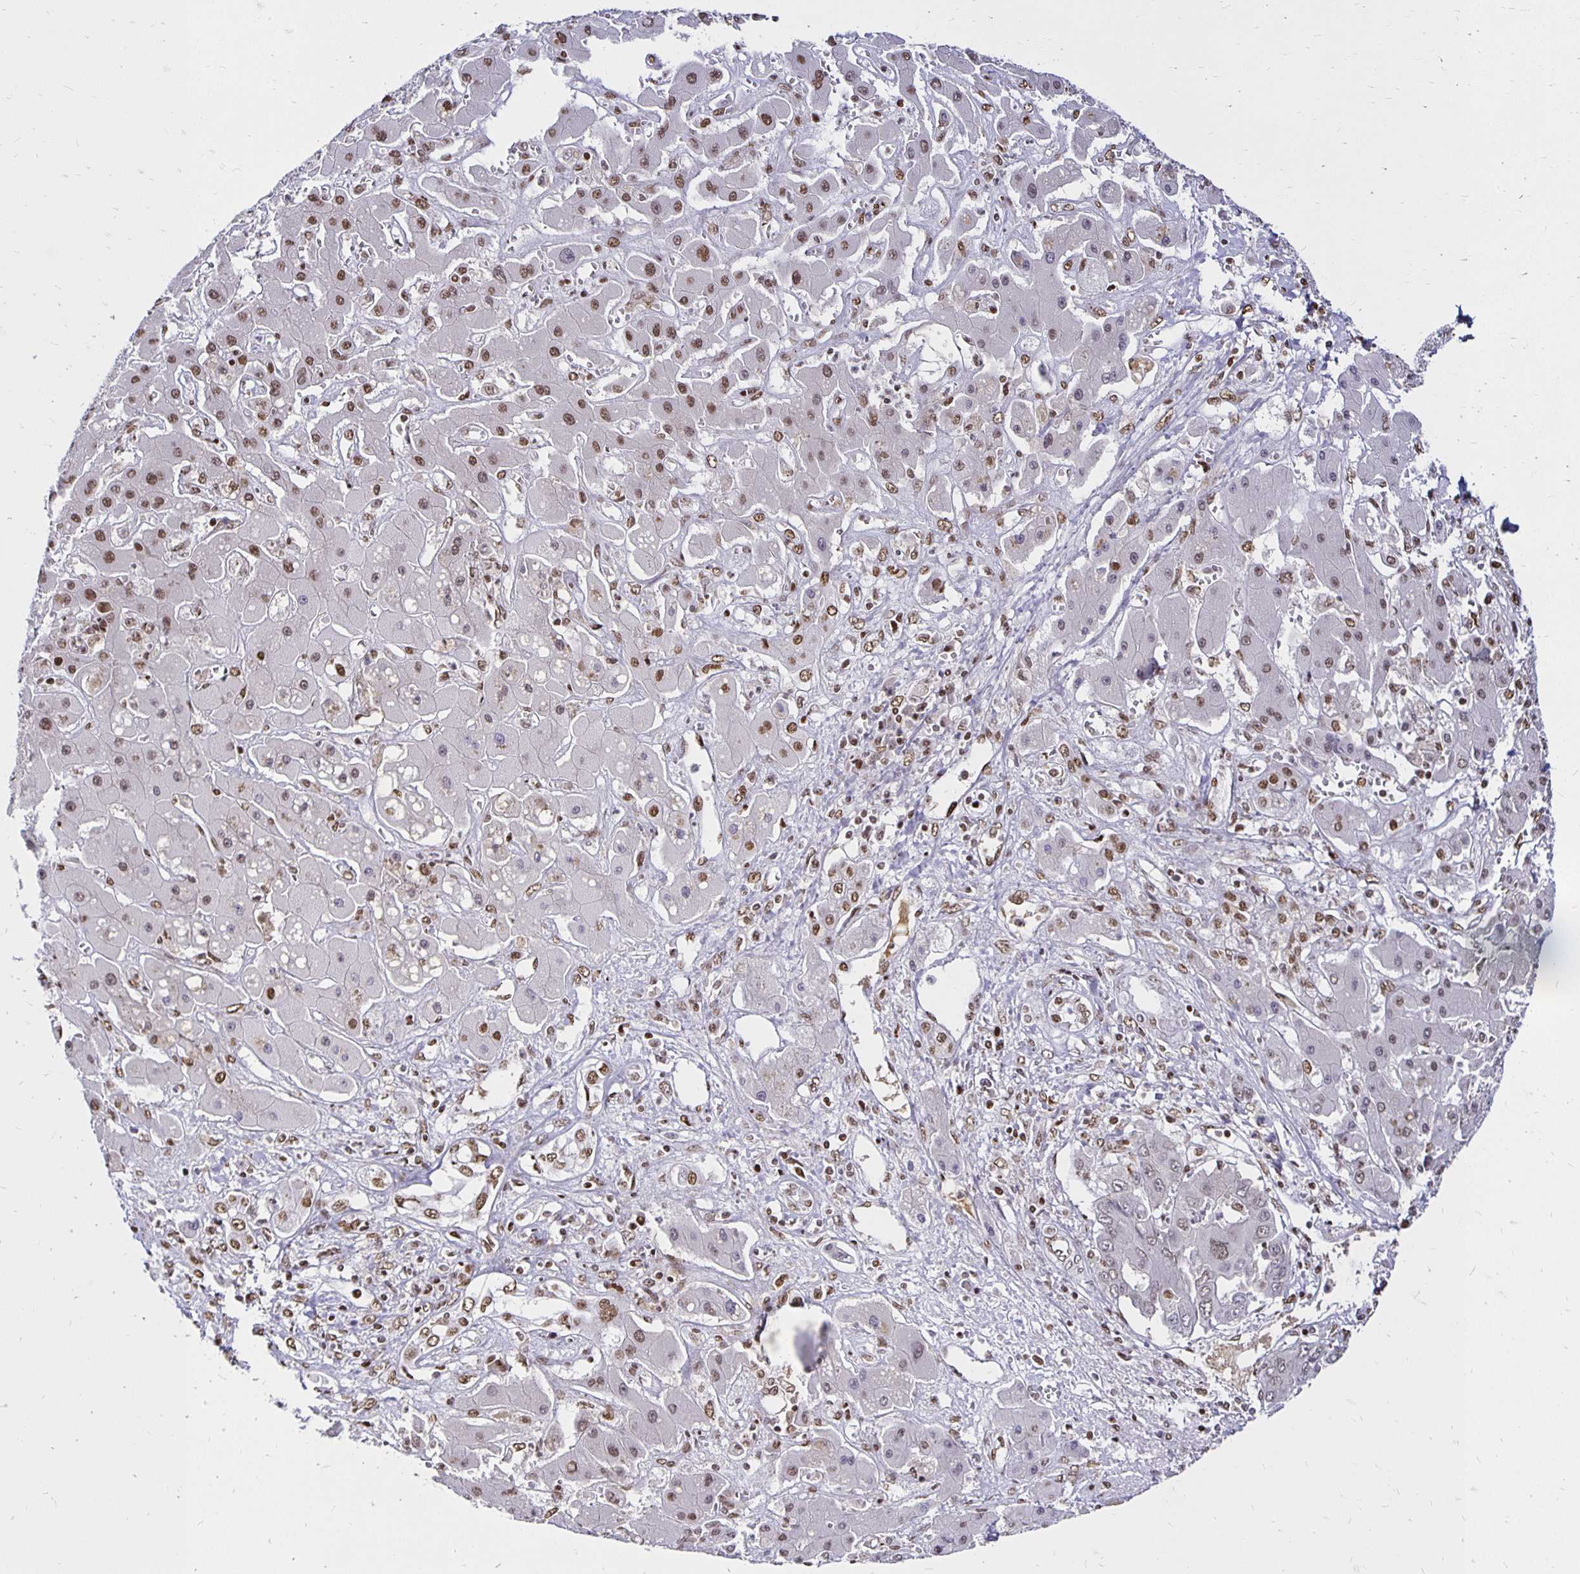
{"staining": {"intensity": "moderate", "quantity": ">75%", "location": "nuclear"}, "tissue": "liver cancer", "cell_type": "Tumor cells", "image_type": "cancer", "snomed": [{"axis": "morphology", "description": "Cholangiocarcinoma"}, {"axis": "topography", "description": "Liver"}], "caption": "A medium amount of moderate nuclear staining is present in about >75% of tumor cells in liver cholangiocarcinoma tissue. (Stains: DAB (3,3'-diaminobenzidine) in brown, nuclei in blue, Microscopy: brightfield microscopy at high magnification).", "gene": "ZNF579", "patient": {"sex": "male", "age": 67}}